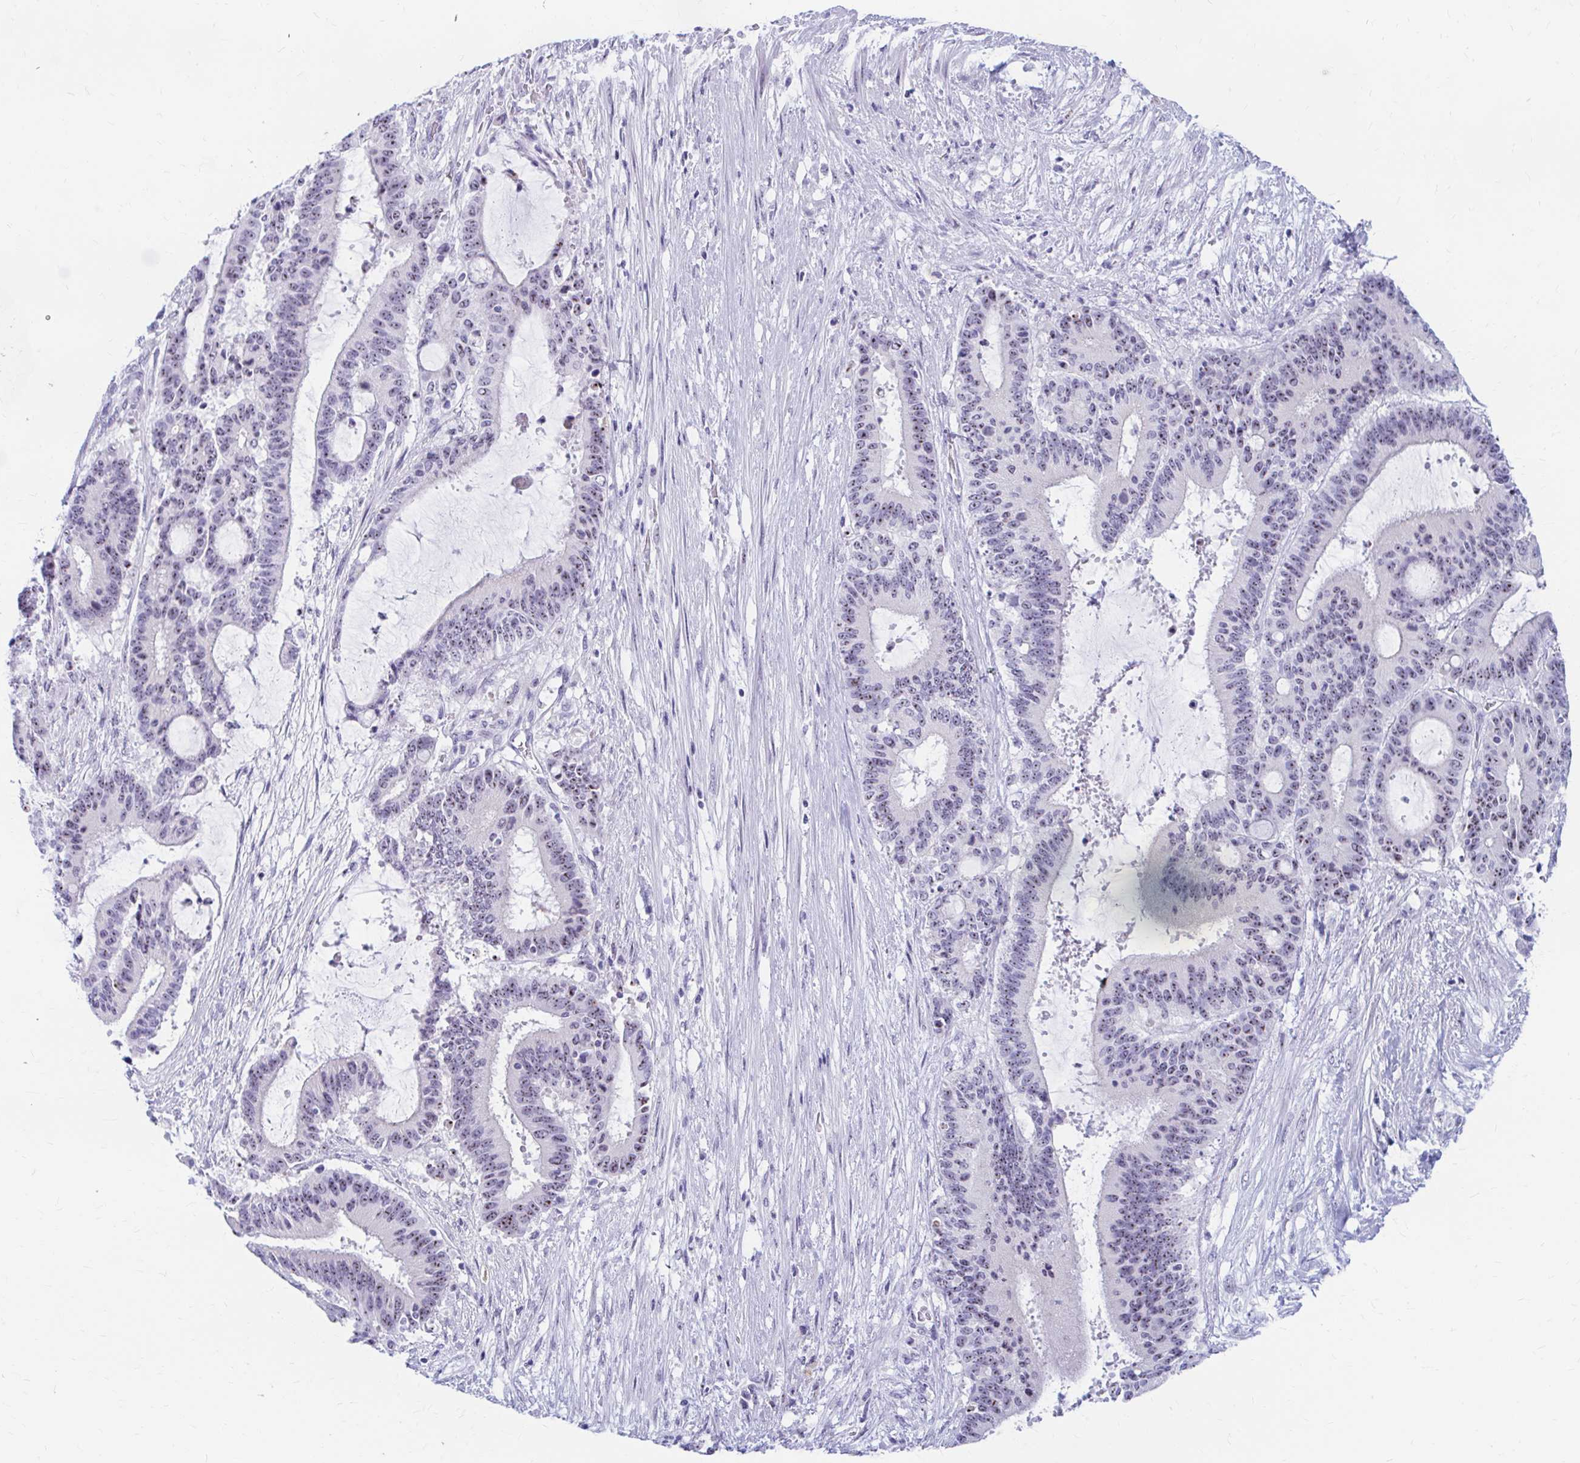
{"staining": {"intensity": "moderate", "quantity": "25%-75%", "location": "nuclear"}, "tissue": "liver cancer", "cell_type": "Tumor cells", "image_type": "cancer", "snomed": [{"axis": "morphology", "description": "Normal tissue, NOS"}, {"axis": "morphology", "description": "Cholangiocarcinoma"}, {"axis": "topography", "description": "Liver"}, {"axis": "topography", "description": "Peripheral nerve tissue"}], "caption": "Immunohistochemistry of human cholangiocarcinoma (liver) reveals medium levels of moderate nuclear expression in approximately 25%-75% of tumor cells.", "gene": "FTSJ3", "patient": {"sex": "female", "age": 73}}